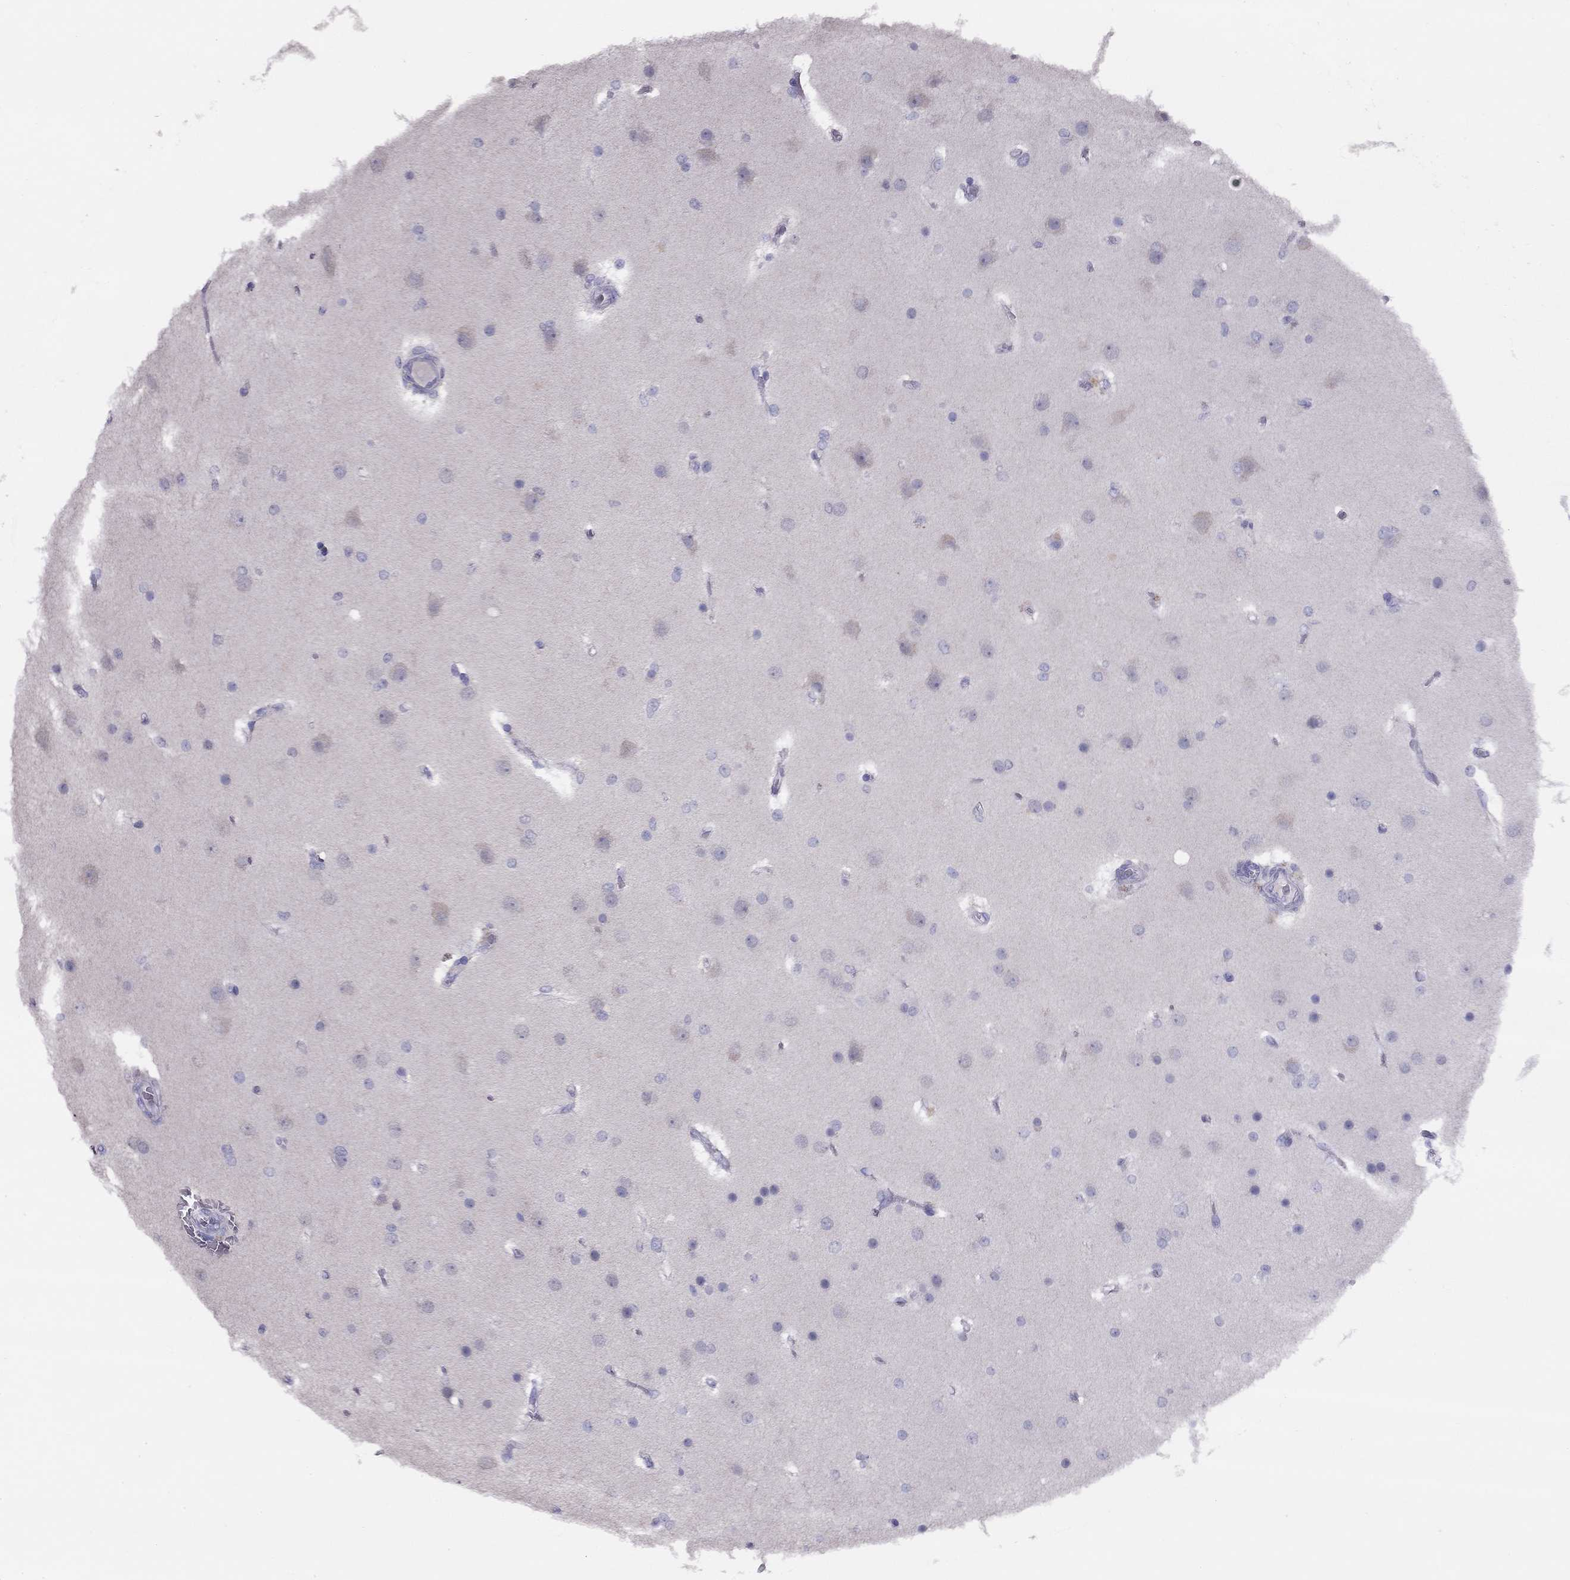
{"staining": {"intensity": "negative", "quantity": "none", "location": "none"}, "tissue": "glioma", "cell_type": "Tumor cells", "image_type": "cancer", "snomed": [{"axis": "morphology", "description": "Glioma, malignant, High grade"}, {"axis": "topography", "description": "Brain"}], "caption": "An immunohistochemistry micrograph of malignant glioma (high-grade) is shown. There is no staining in tumor cells of malignant glioma (high-grade). (Brightfield microscopy of DAB immunohistochemistry (IHC) at high magnification).", "gene": "CITED1", "patient": {"sex": "female", "age": 61}}